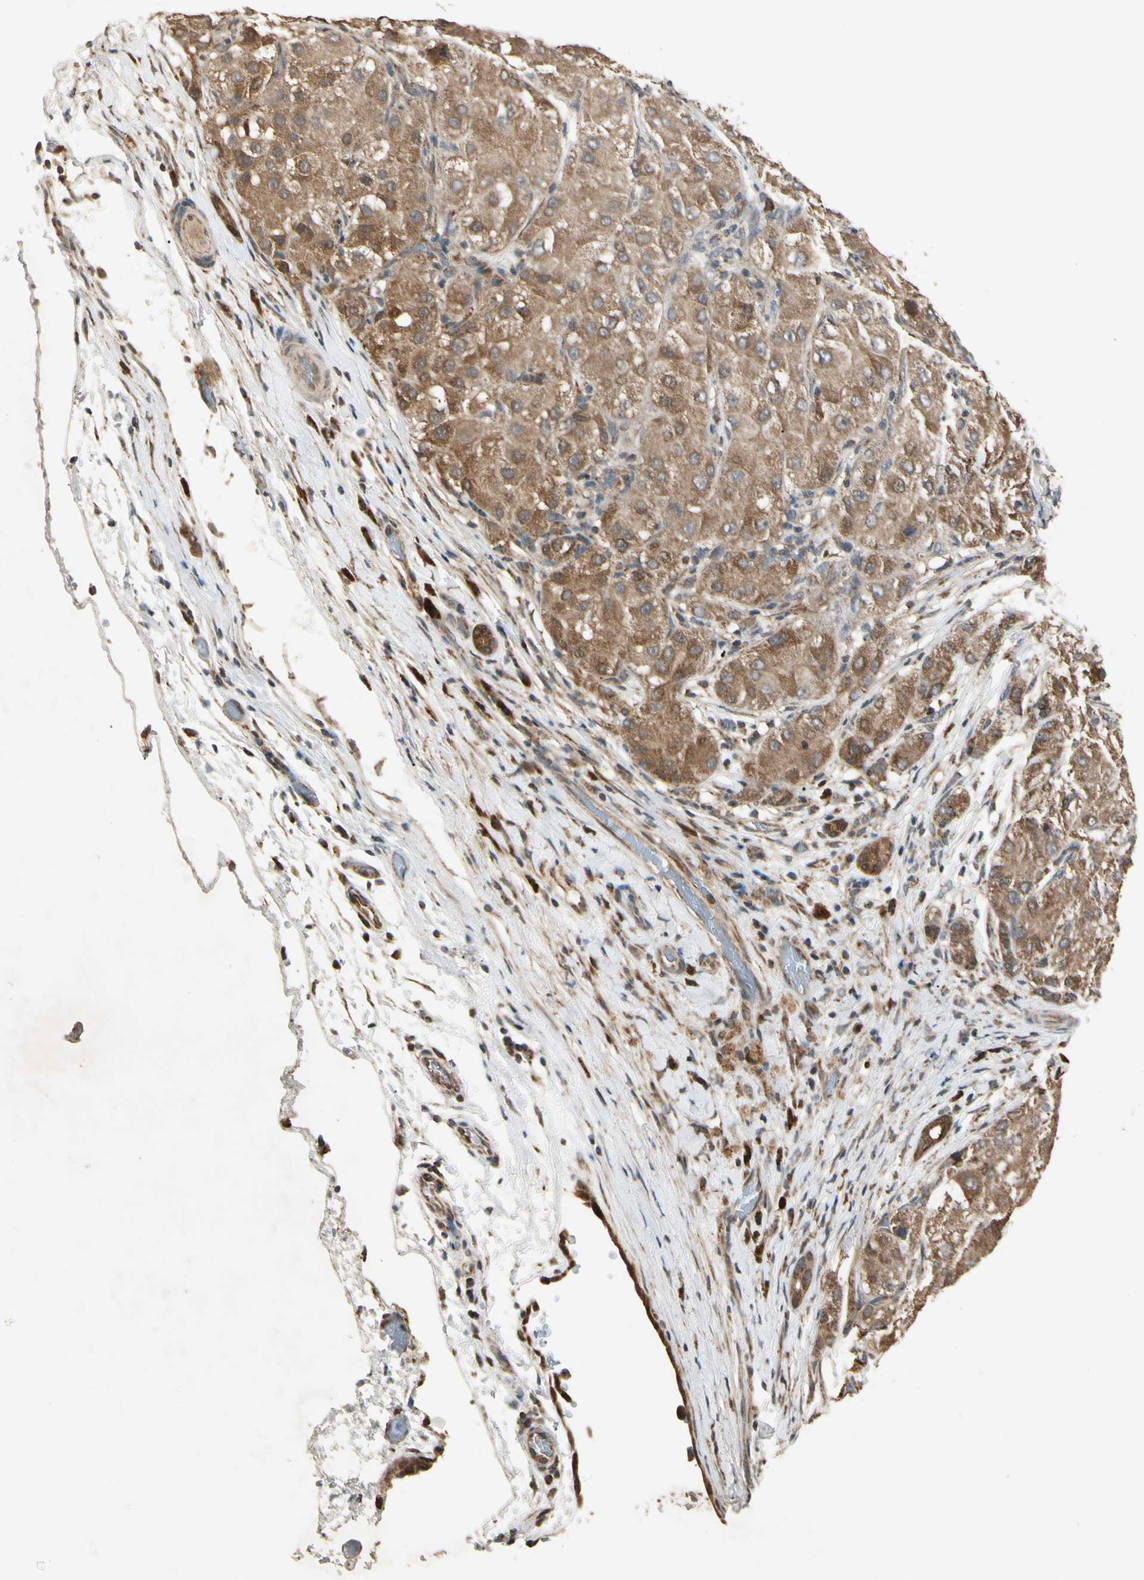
{"staining": {"intensity": "moderate", "quantity": ">75%", "location": "cytoplasmic/membranous"}, "tissue": "liver cancer", "cell_type": "Tumor cells", "image_type": "cancer", "snomed": [{"axis": "morphology", "description": "Carcinoma, Hepatocellular, NOS"}, {"axis": "topography", "description": "Liver"}], "caption": "Tumor cells demonstrate medium levels of moderate cytoplasmic/membranous expression in about >75% of cells in liver cancer (hepatocellular carcinoma). (Stains: DAB in brown, nuclei in blue, Microscopy: brightfield microscopy at high magnification).", "gene": "PRDX5", "patient": {"sex": "male", "age": 80}}